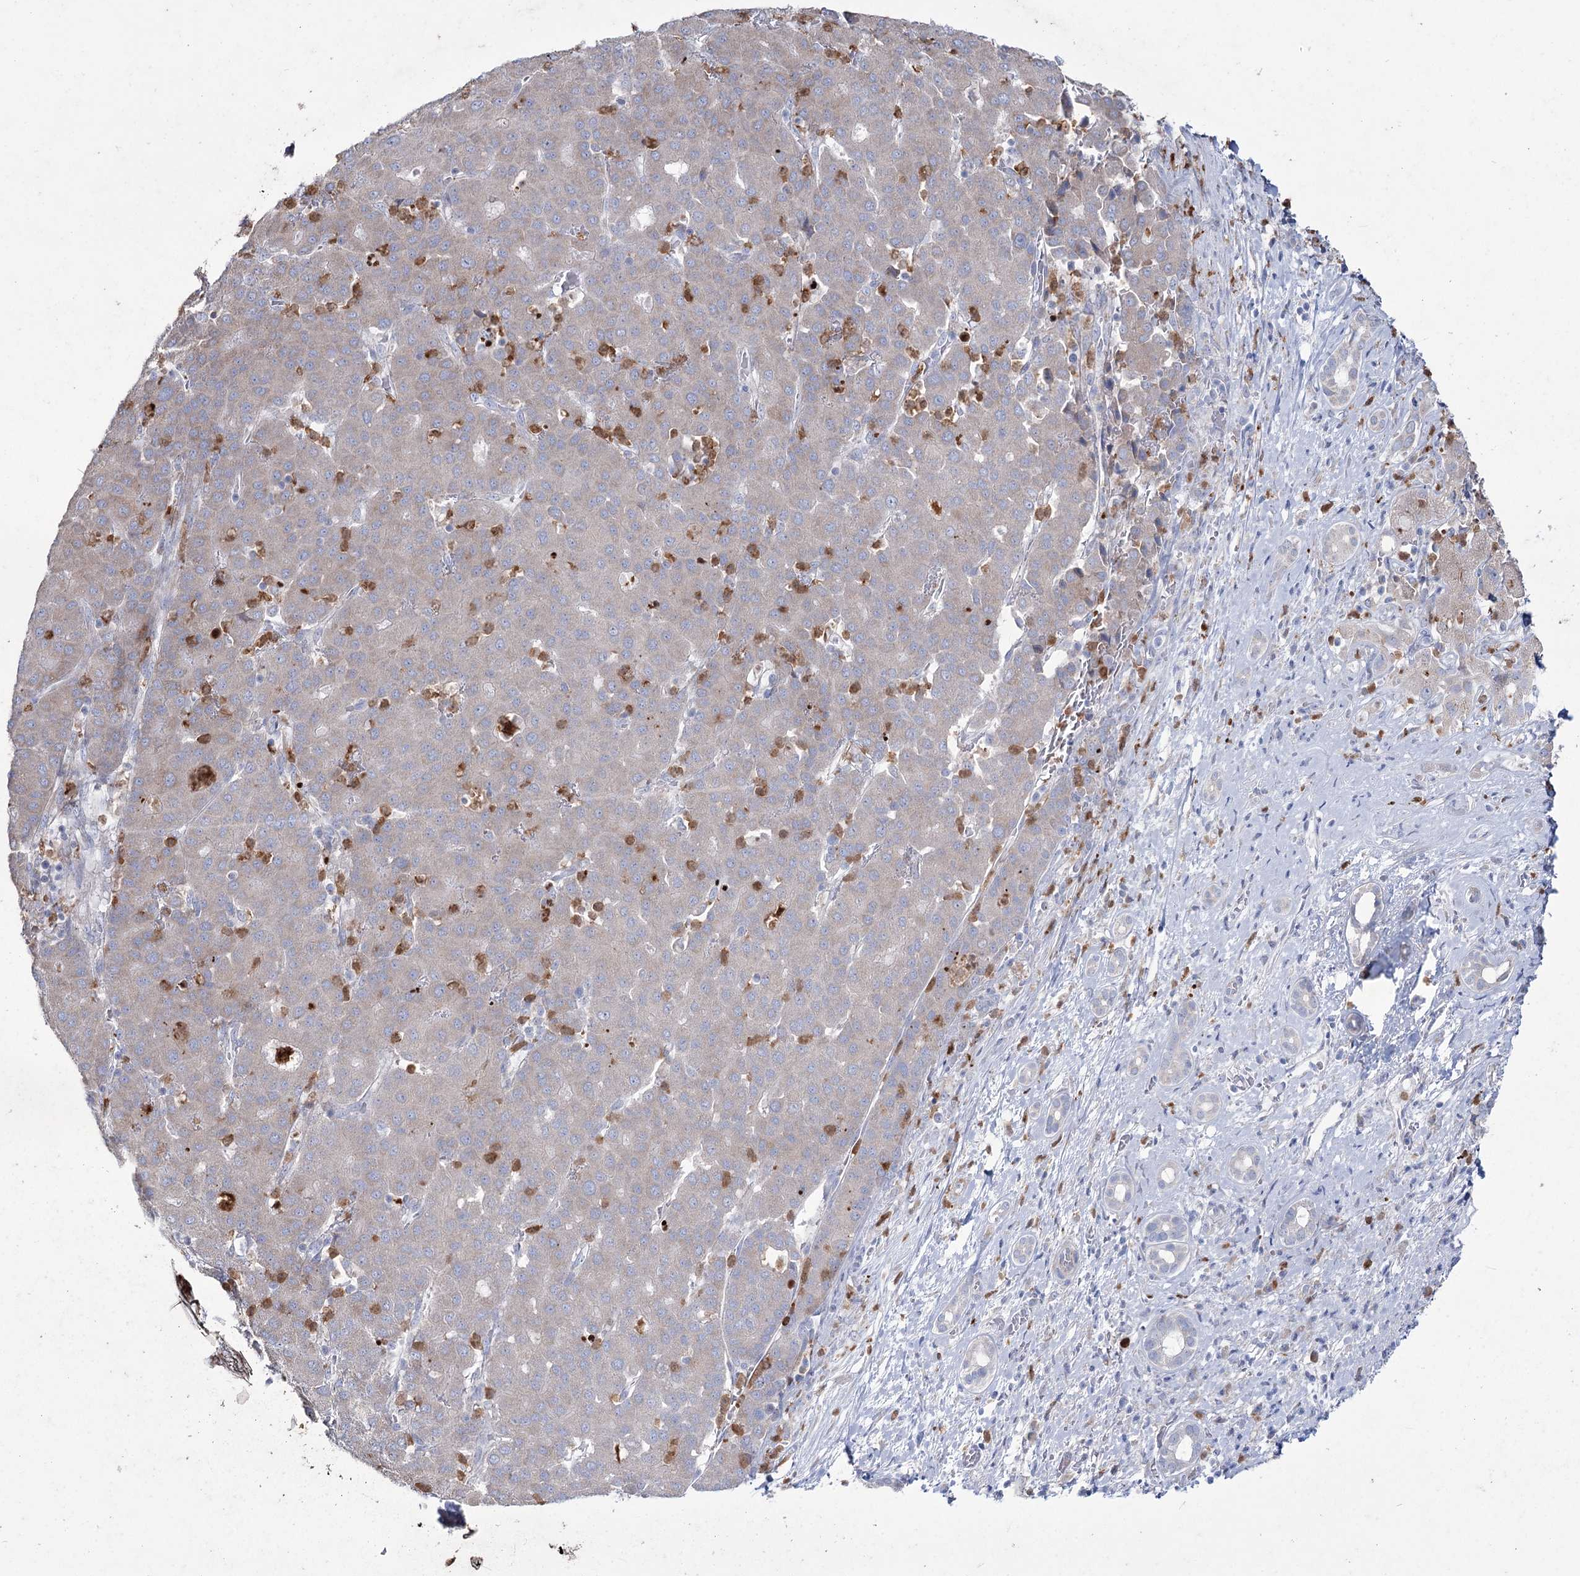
{"staining": {"intensity": "negative", "quantity": "none", "location": "none"}, "tissue": "liver cancer", "cell_type": "Tumor cells", "image_type": "cancer", "snomed": [{"axis": "morphology", "description": "Carcinoma, Hepatocellular, NOS"}, {"axis": "topography", "description": "Liver"}], "caption": "Protein analysis of hepatocellular carcinoma (liver) reveals no significant expression in tumor cells. (DAB IHC visualized using brightfield microscopy, high magnification).", "gene": "NIPAL4", "patient": {"sex": "male", "age": 65}}